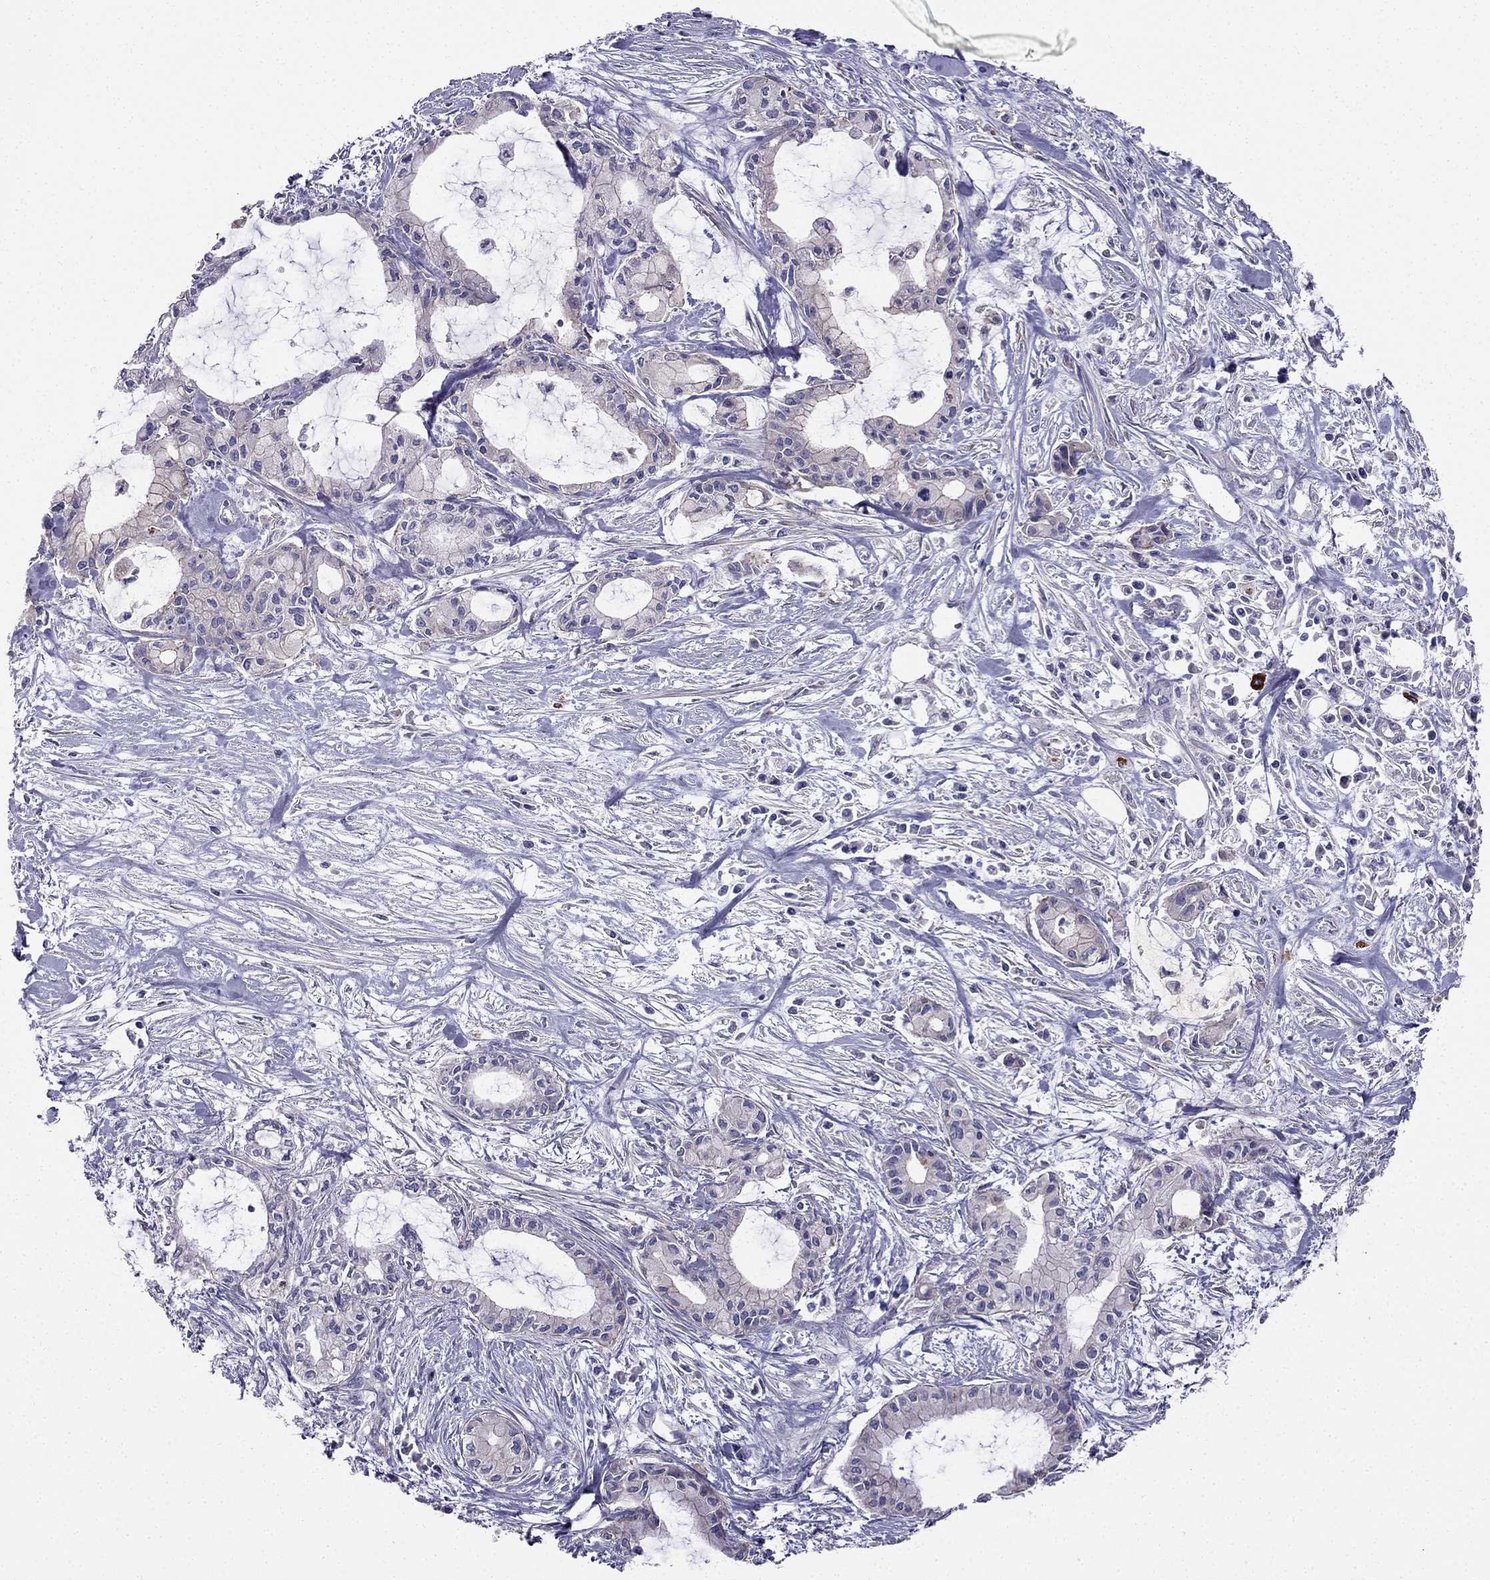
{"staining": {"intensity": "negative", "quantity": "none", "location": "none"}, "tissue": "pancreatic cancer", "cell_type": "Tumor cells", "image_type": "cancer", "snomed": [{"axis": "morphology", "description": "Adenocarcinoma, NOS"}, {"axis": "topography", "description": "Pancreas"}], "caption": "This is an IHC photomicrograph of human adenocarcinoma (pancreatic). There is no expression in tumor cells.", "gene": "ENOX1", "patient": {"sex": "male", "age": 48}}